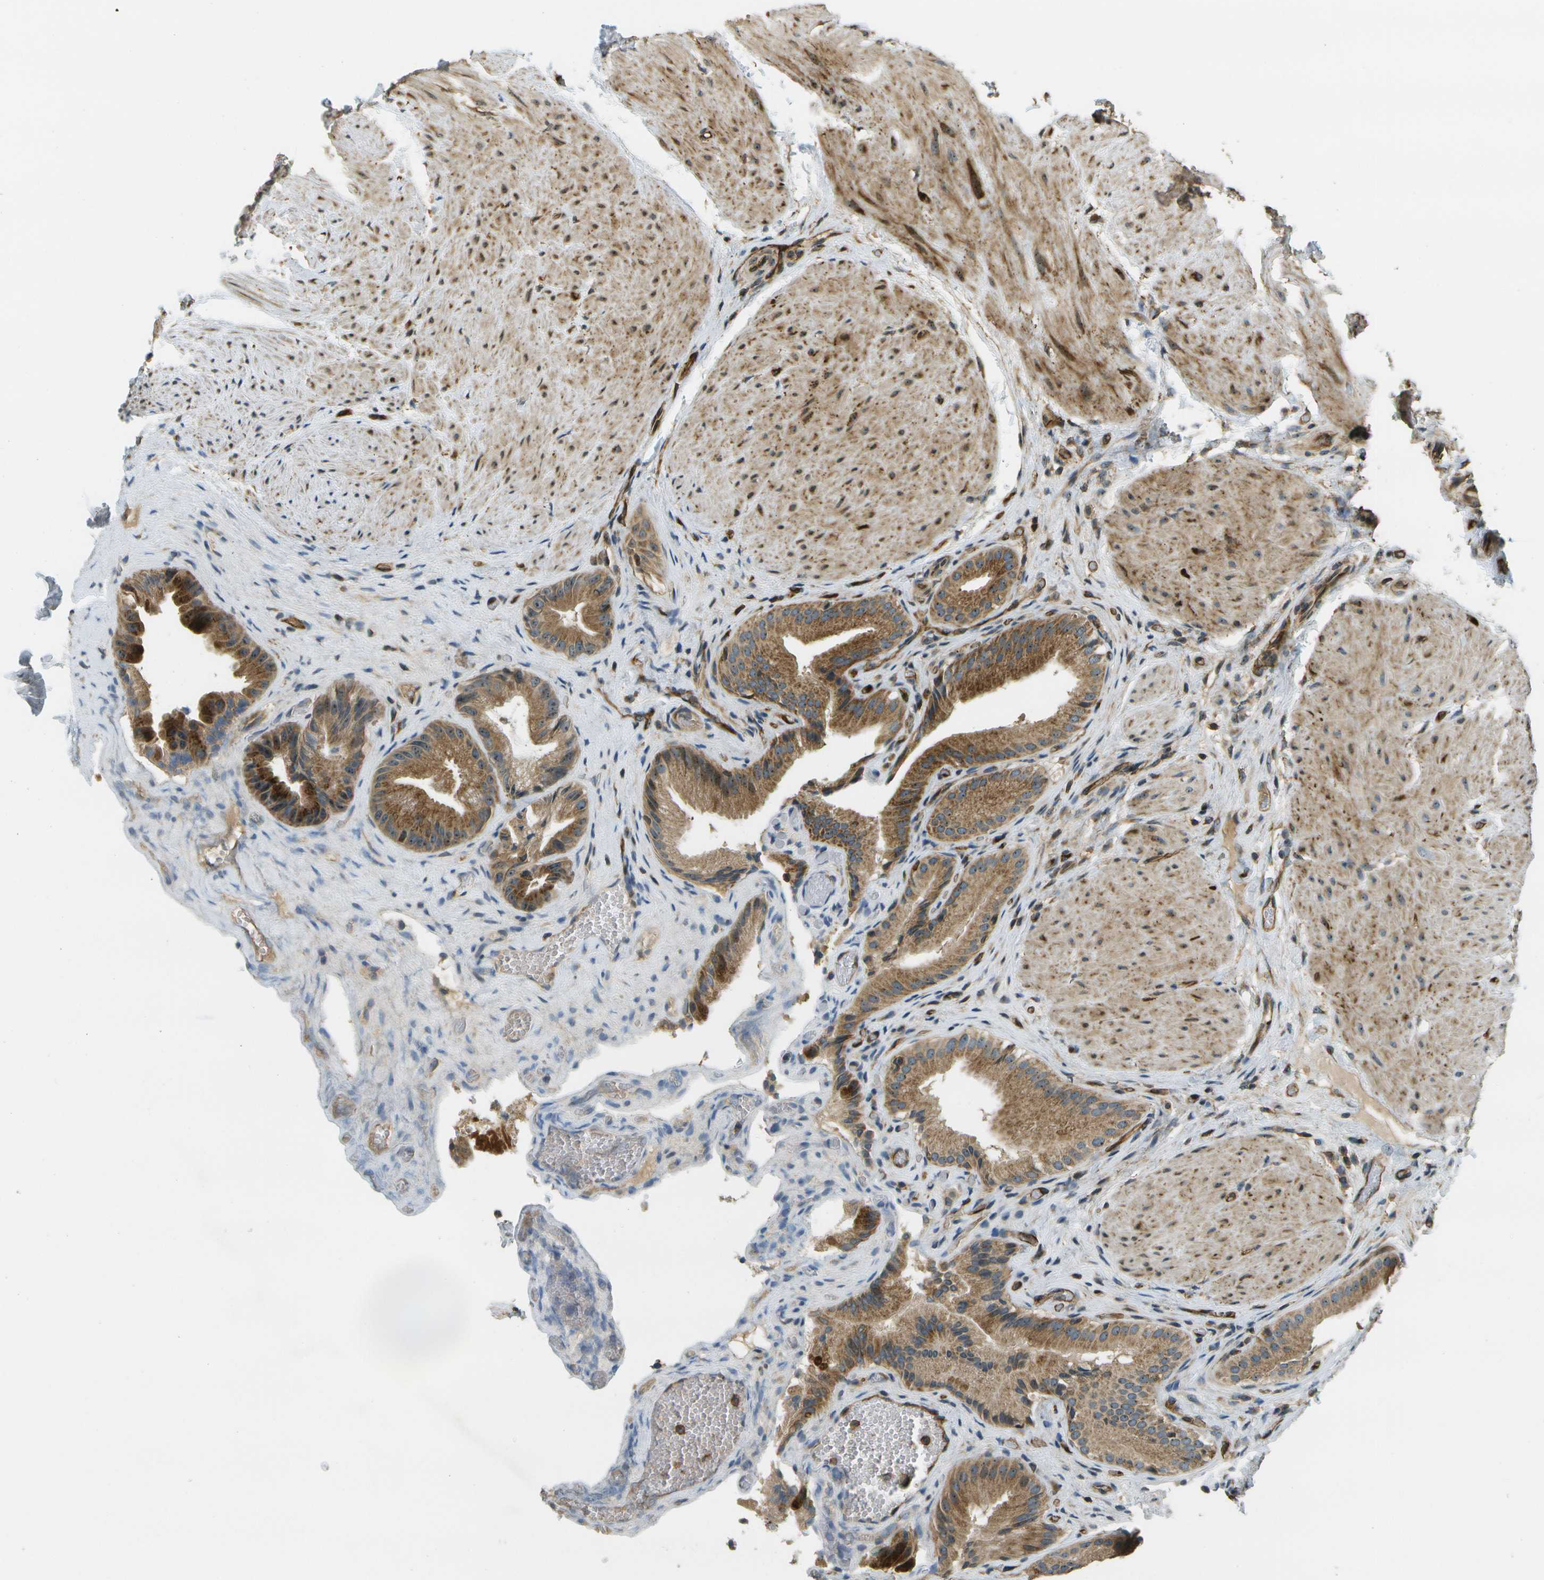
{"staining": {"intensity": "strong", "quantity": ">75%", "location": "cytoplasmic/membranous,nuclear"}, "tissue": "gallbladder", "cell_type": "Glandular cells", "image_type": "normal", "snomed": [{"axis": "morphology", "description": "Normal tissue, NOS"}, {"axis": "topography", "description": "Gallbladder"}], "caption": "High-power microscopy captured an immunohistochemistry micrograph of unremarkable gallbladder, revealing strong cytoplasmic/membranous,nuclear staining in about >75% of glandular cells.", "gene": "LRP12", "patient": {"sex": "male", "age": 49}}